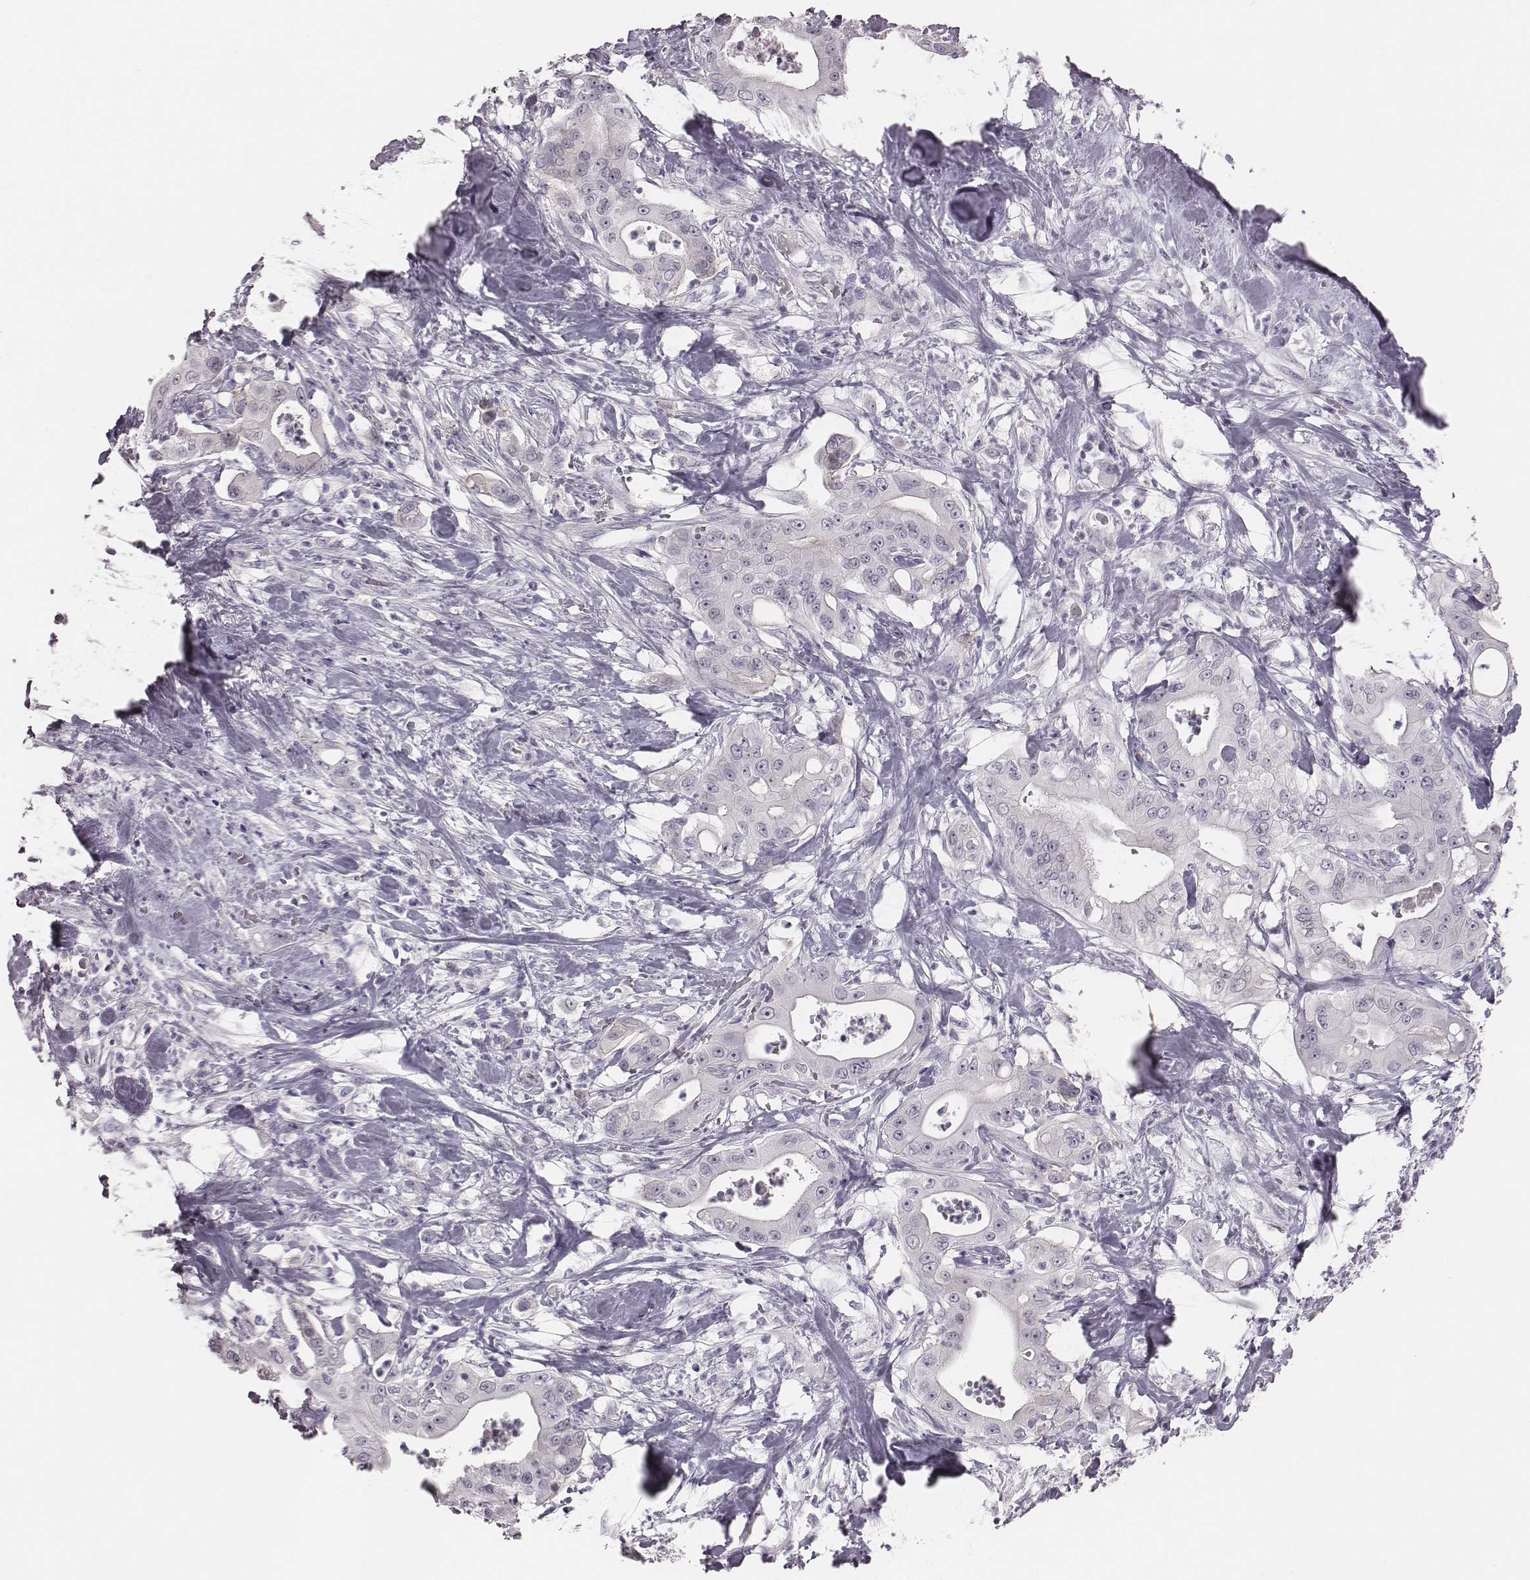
{"staining": {"intensity": "negative", "quantity": "none", "location": "none"}, "tissue": "pancreatic cancer", "cell_type": "Tumor cells", "image_type": "cancer", "snomed": [{"axis": "morphology", "description": "Adenocarcinoma, NOS"}, {"axis": "topography", "description": "Pancreas"}], "caption": "High power microscopy histopathology image of an immunohistochemistry histopathology image of pancreatic adenocarcinoma, revealing no significant positivity in tumor cells.", "gene": "CACNG4", "patient": {"sex": "male", "age": 71}}